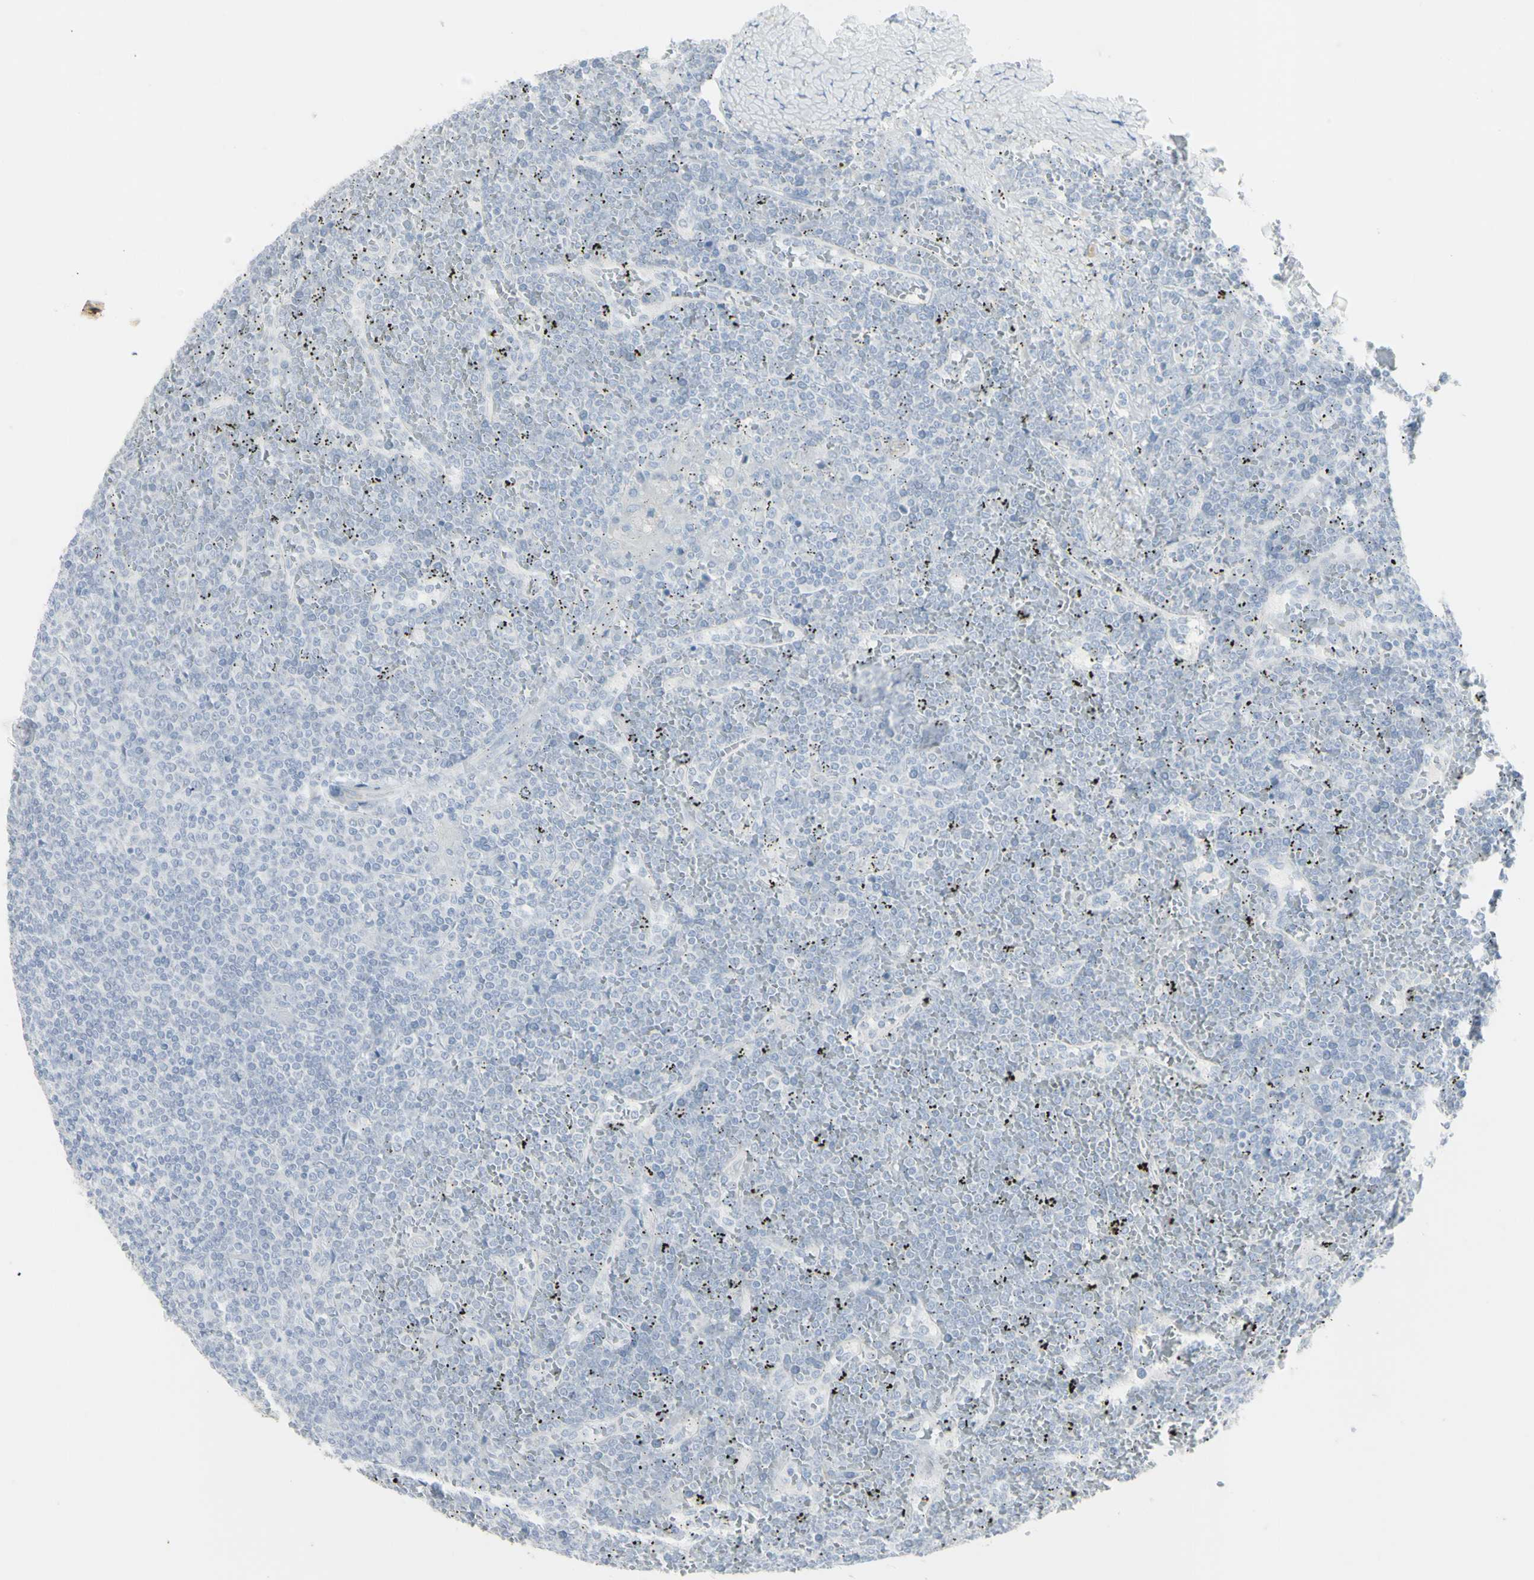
{"staining": {"intensity": "negative", "quantity": "none", "location": "none"}, "tissue": "lymphoma", "cell_type": "Tumor cells", "image_type": "cancer", "snomed": [{"axis": "morphology", "description": "Malignant lymphoma, non-Hodgkin's type, Low grade"}, {"axis": "topography", "description": "Spleen"}], "caption": "Immunohistochemistry (IHC) photomicrograph of human malignant lymphoma, non-Hodgkin's type (low-grade) stained for a protein (brown), which displays no expression in tumor cells.", "gene": "ENSG00000198211", "patient": {"sex": "female", "age": 19}}